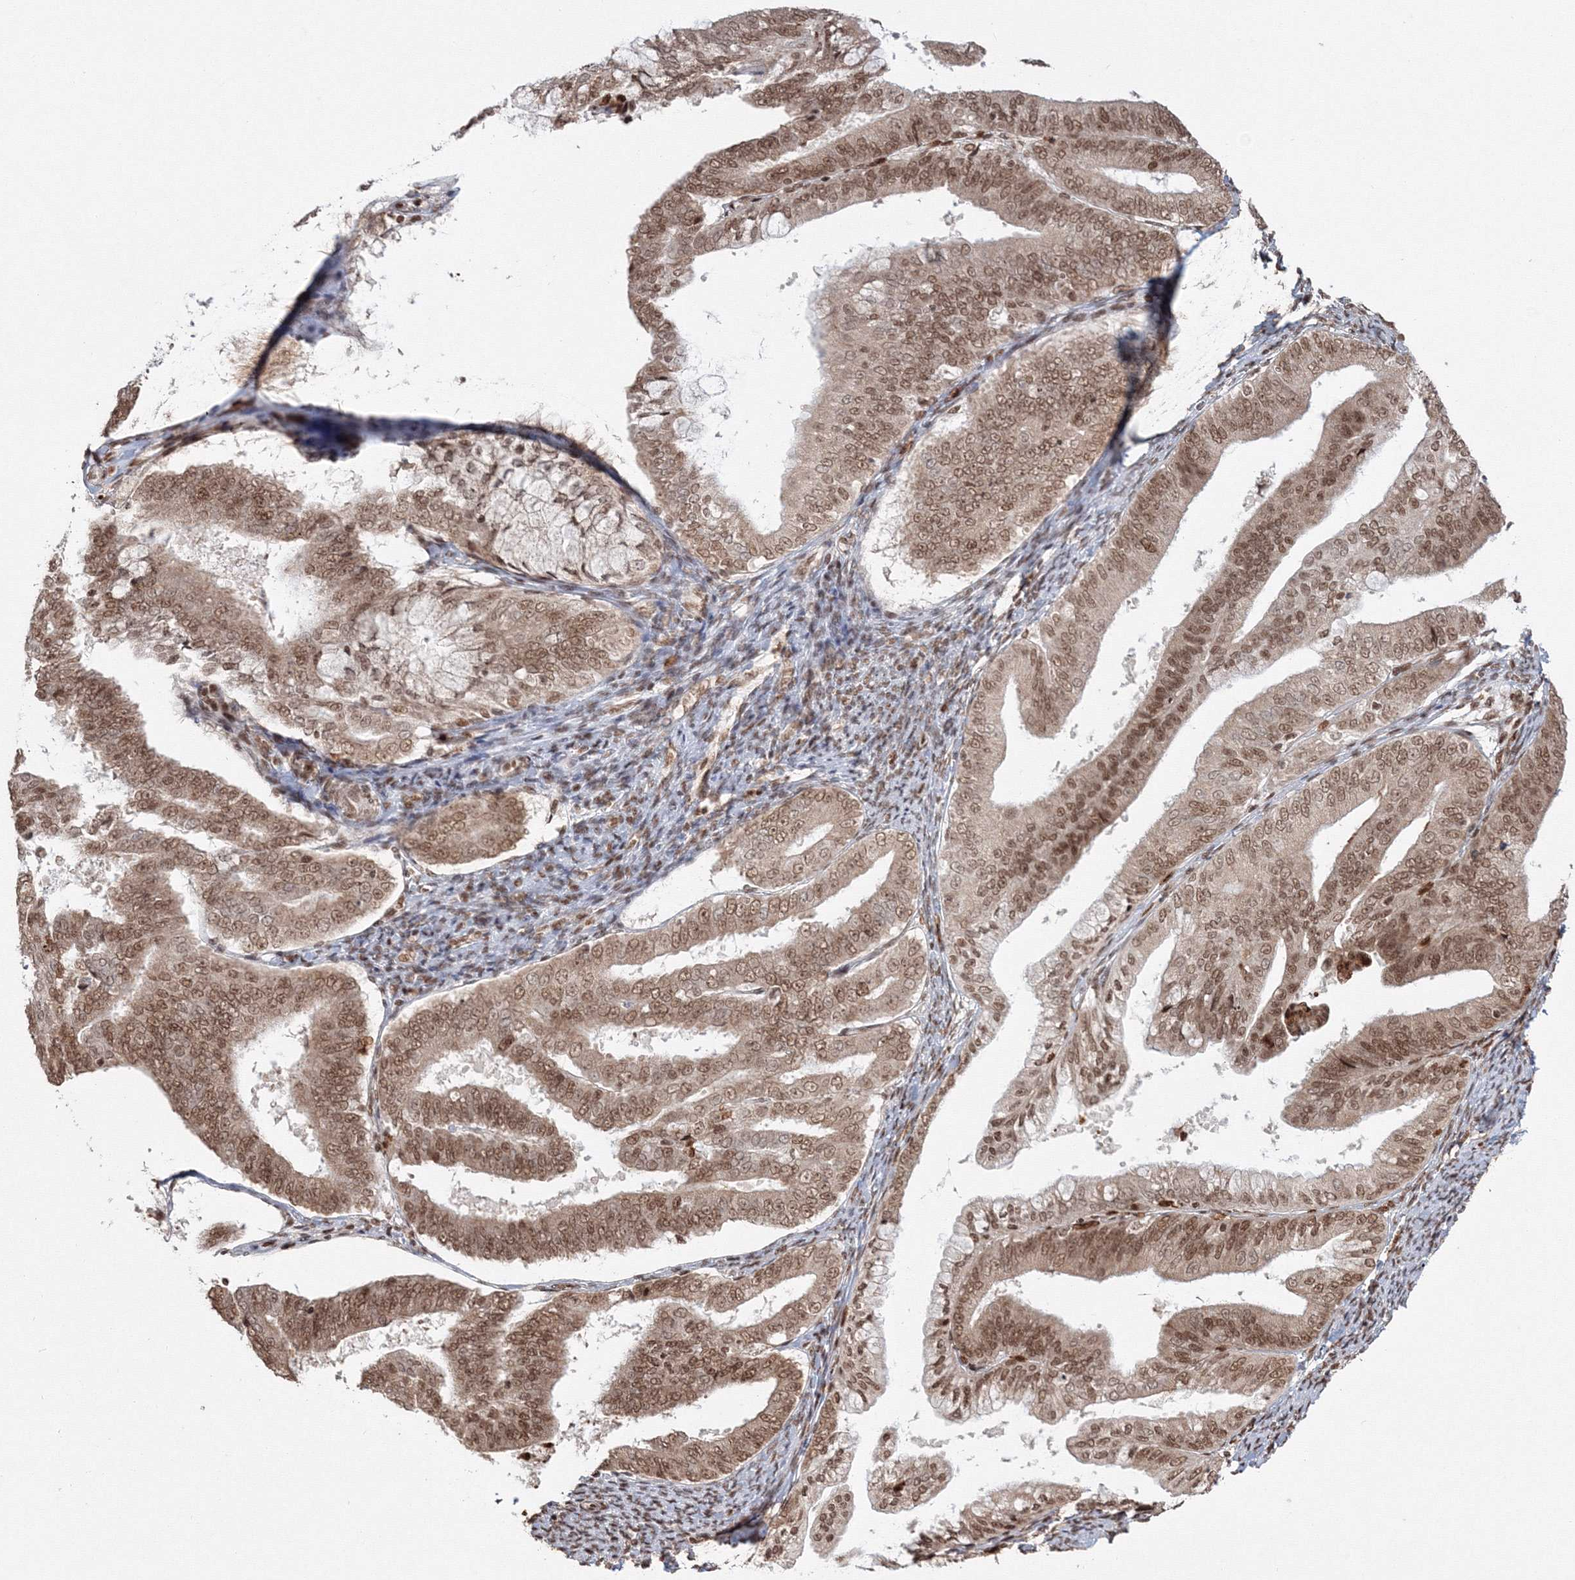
{"staining": {"intensity": "moderate", "quantity": ">75%", "location": "nuclear"}, "tissue": "endometrial cancer", "cell_type": "Tumor cells", "image_type": "cancer", "snomed": [{"axis": "morphology", "description": "Adenocarcinoma, NOS"}, {"axis": "topography", "description": "Endometrium"}], "caption": "High-magnification brightfield microscopy of endometrial cancer (adenocarcinoma) stained with DAB (brown) and counterstained with hematoxylin (blue). tumor cells exhibit moderate nuclear positivity is appreciated in about>75% of cells. (Brightfield microscopy of DAB IHC at high magnification).", "gene": "KIF20A", "patient": {"sex": "female", "age": 63}}